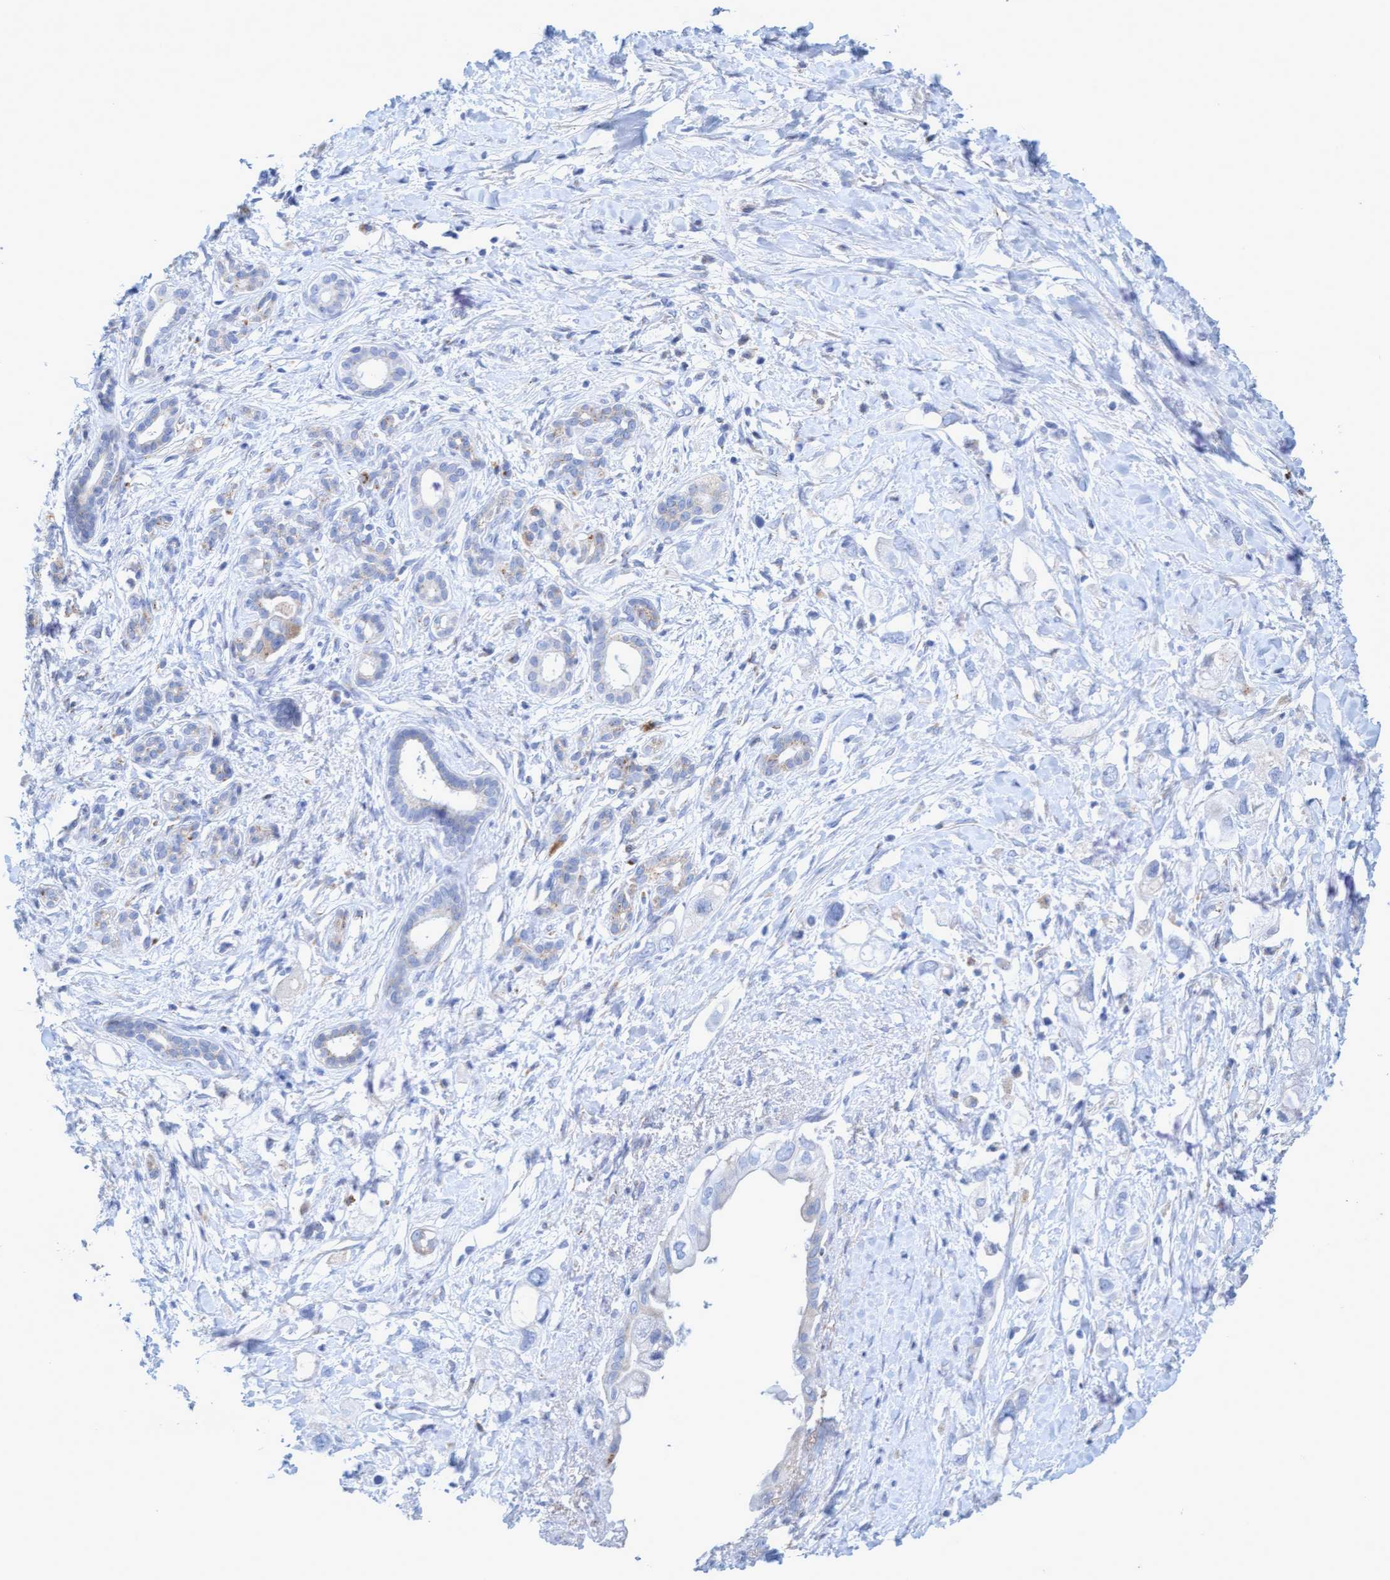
{"staining": {"intensity": "negative", "quantity": "none", "location": "none"}, "tissue": "pancreatic cancer", "cell_type": "Tumor cells", "image_type": "cancer", "snomed": [{"axis": "morphology", "description": "Adenocarcinoma, NOS"}, {"axis": "topography", "description": "Pancreas"}], "caption": "An IHC micrograph of pancreatic cancer is shown. There is no staining in tumor cells of pancreatic cancer.", "gene": "SGSH", "patient": {"sex": "female", "age": 56}}